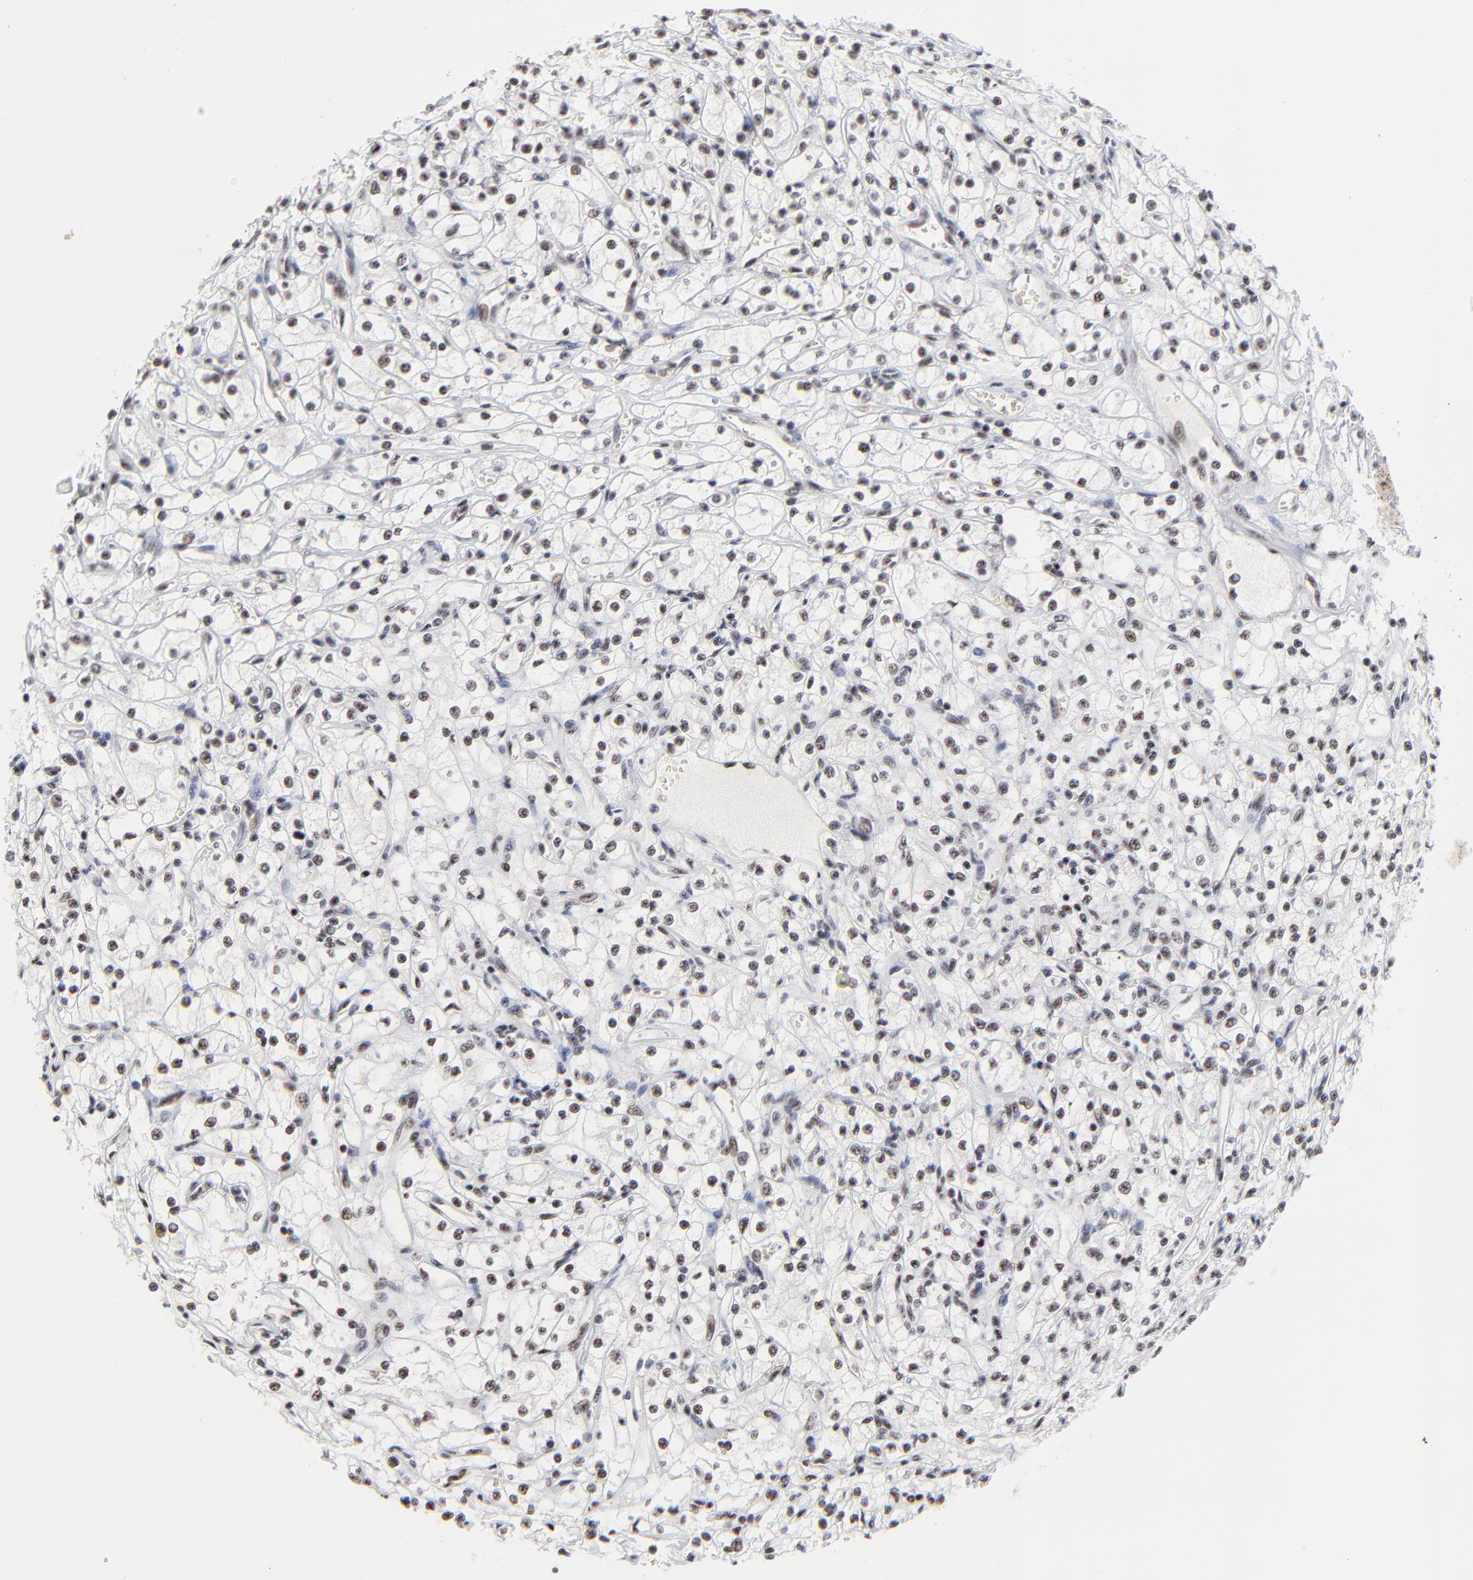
{"staining": {"intensity": "weak", "quantity": "25%-75%", "location": "nuclear"}, "tissue": "renal cancer", "cell_type": "Tumor cells", "image_type": "cancer", "snomed": [{"axis": "morphology", "description": "Adenocarcinoma, NOS"}, {"axis": "topography", "description": "Kidney"}], "caption": "Approximately 25%-75% of tumor cells in human renal cancer reveal weak nuclear protein positivity as visualized by brown immunohistochemical staining.", "gene": "MBD4", "patient": {"sex": "male", "age": 61}}